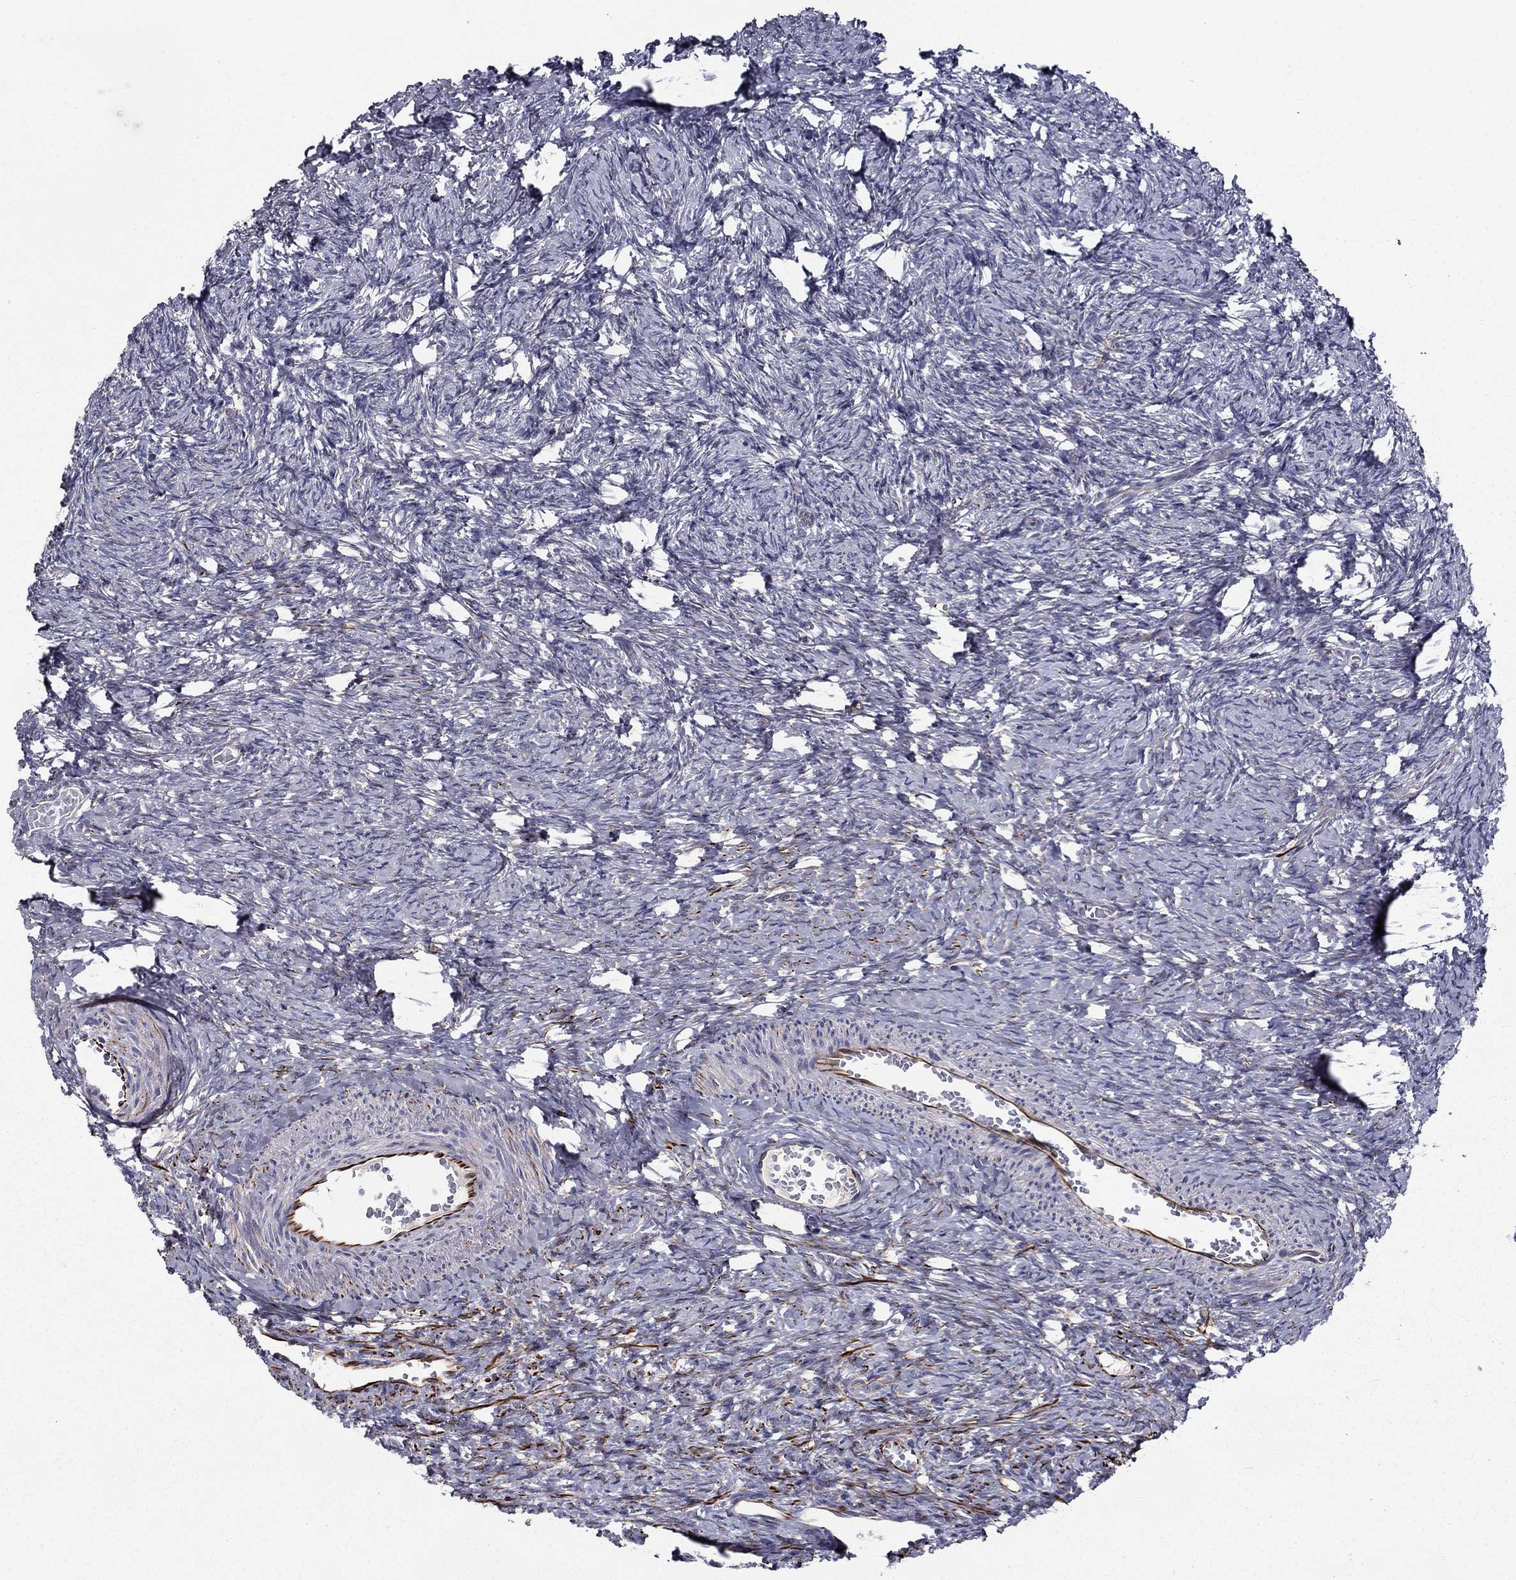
{"staining": {"intensity": "negative", "quantity": "none", "location": "none"}, "tissue": "ovary", "cell_type": "Ovarian stroma cells", "image_type": "normal", "snomed": [{"axis": "morphology", "description": "Normal tissue, NOS"}, {"axis": "topography", "description": "Ovary"}], "caption": "Ovarian stroma cells are negative for brown protein staining in unremarkable ovary. (Brightfield microscopy of DAB (3,3'-diaminobenzidine) immunohistochemistry (IHC) at high magnification).", "gene": "LACTB2", "patient": {"sex": "female", "age": 39}}